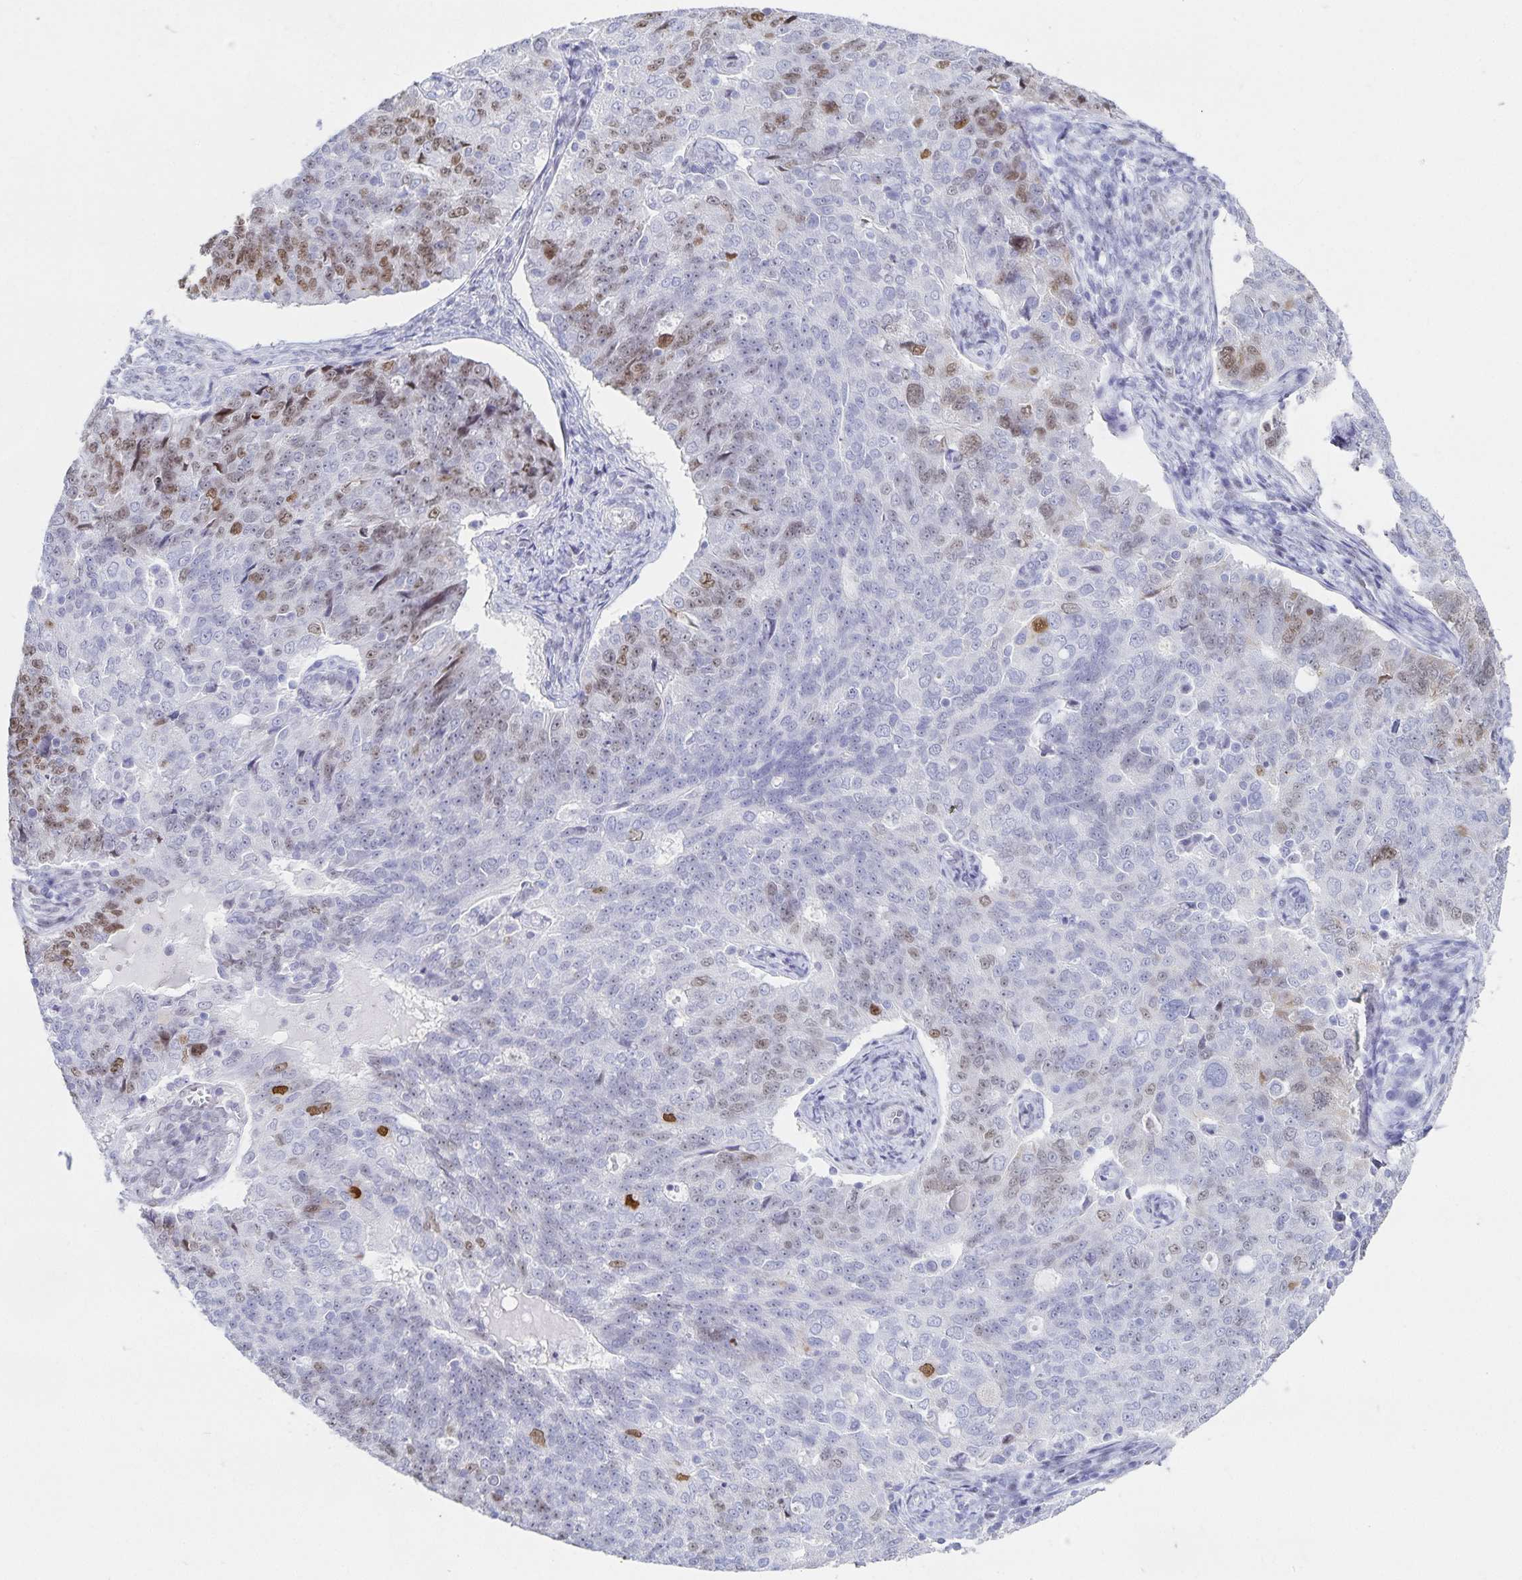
{"staining": {"intensity": "moderate", "quantity": "<25%", "location": "nuclear"}, "tissue": "endometrial cancer", "cell_type": "Tumor cells", "image_type": "cancer", "snomed": [{"axis": "morphology", "description": "Adenocarcinoma, NOS"}, {"axis": "topography", "description": "Endometrium"}], "caption": "DAB immunohistochemical staining of human endometrial adenocarcinoma exhibits moderate nuclear protein staining in about <25% of tumor cells.", "gene": "HMGB3", "patient": {"sex": "female", "age": 43}}